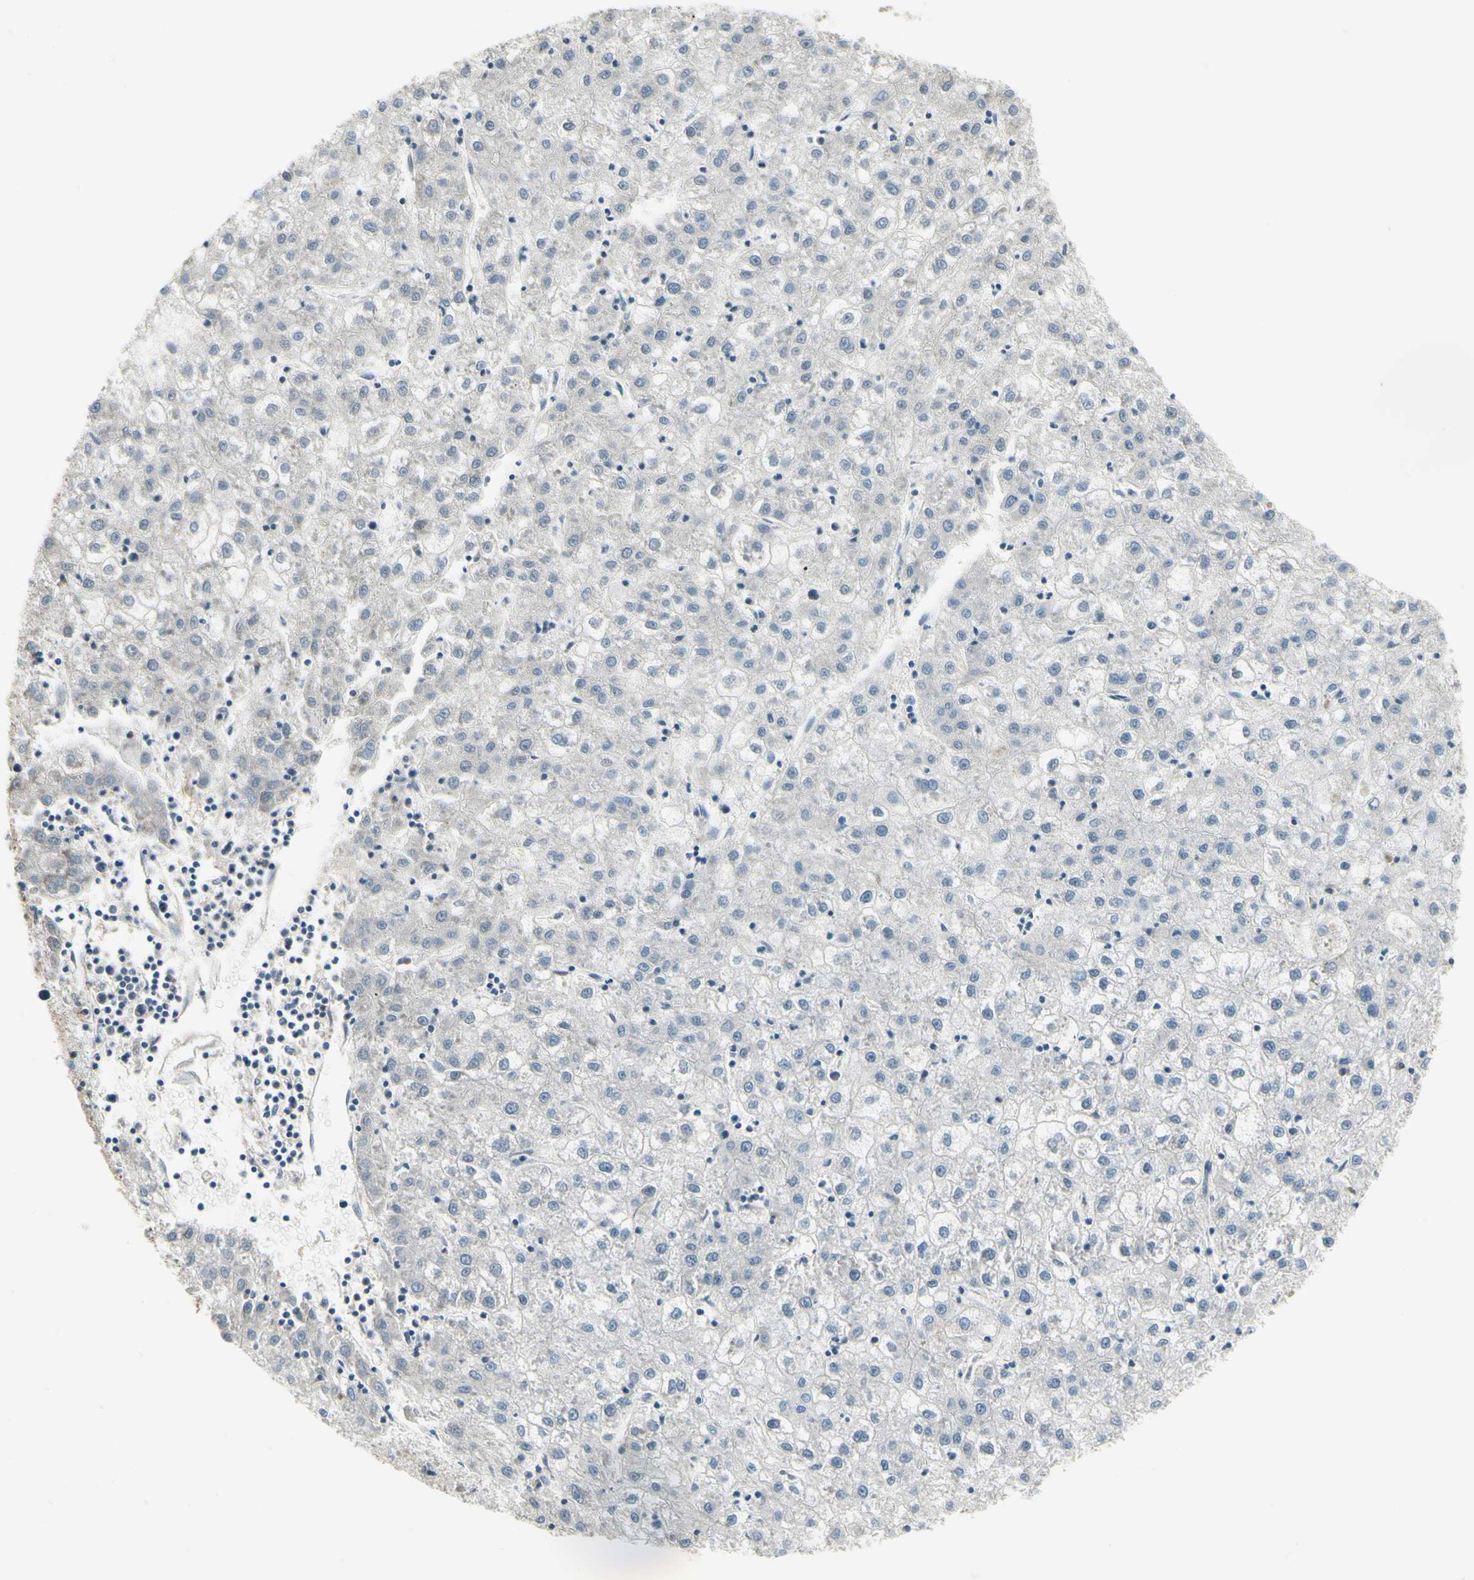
{"staining": {"intensity": "negative", "quantity": "none", "location": "none"}, "tissue": "liver cancer", "cell_type": "Tumor cells", "image_type": "cancer", "snomed": [{"axis": "morphology", "description": "Carcinoma, Hepatocellular, NOS"}, {"axis": "topography", "description": "Liver"}], "caption": "Immunohistochemistry of liver hepatocellular carcinoma reveals no positivity in tumor cells.", "gene": "EPHB3", "patient": {"sex": "male", "age": 72}}